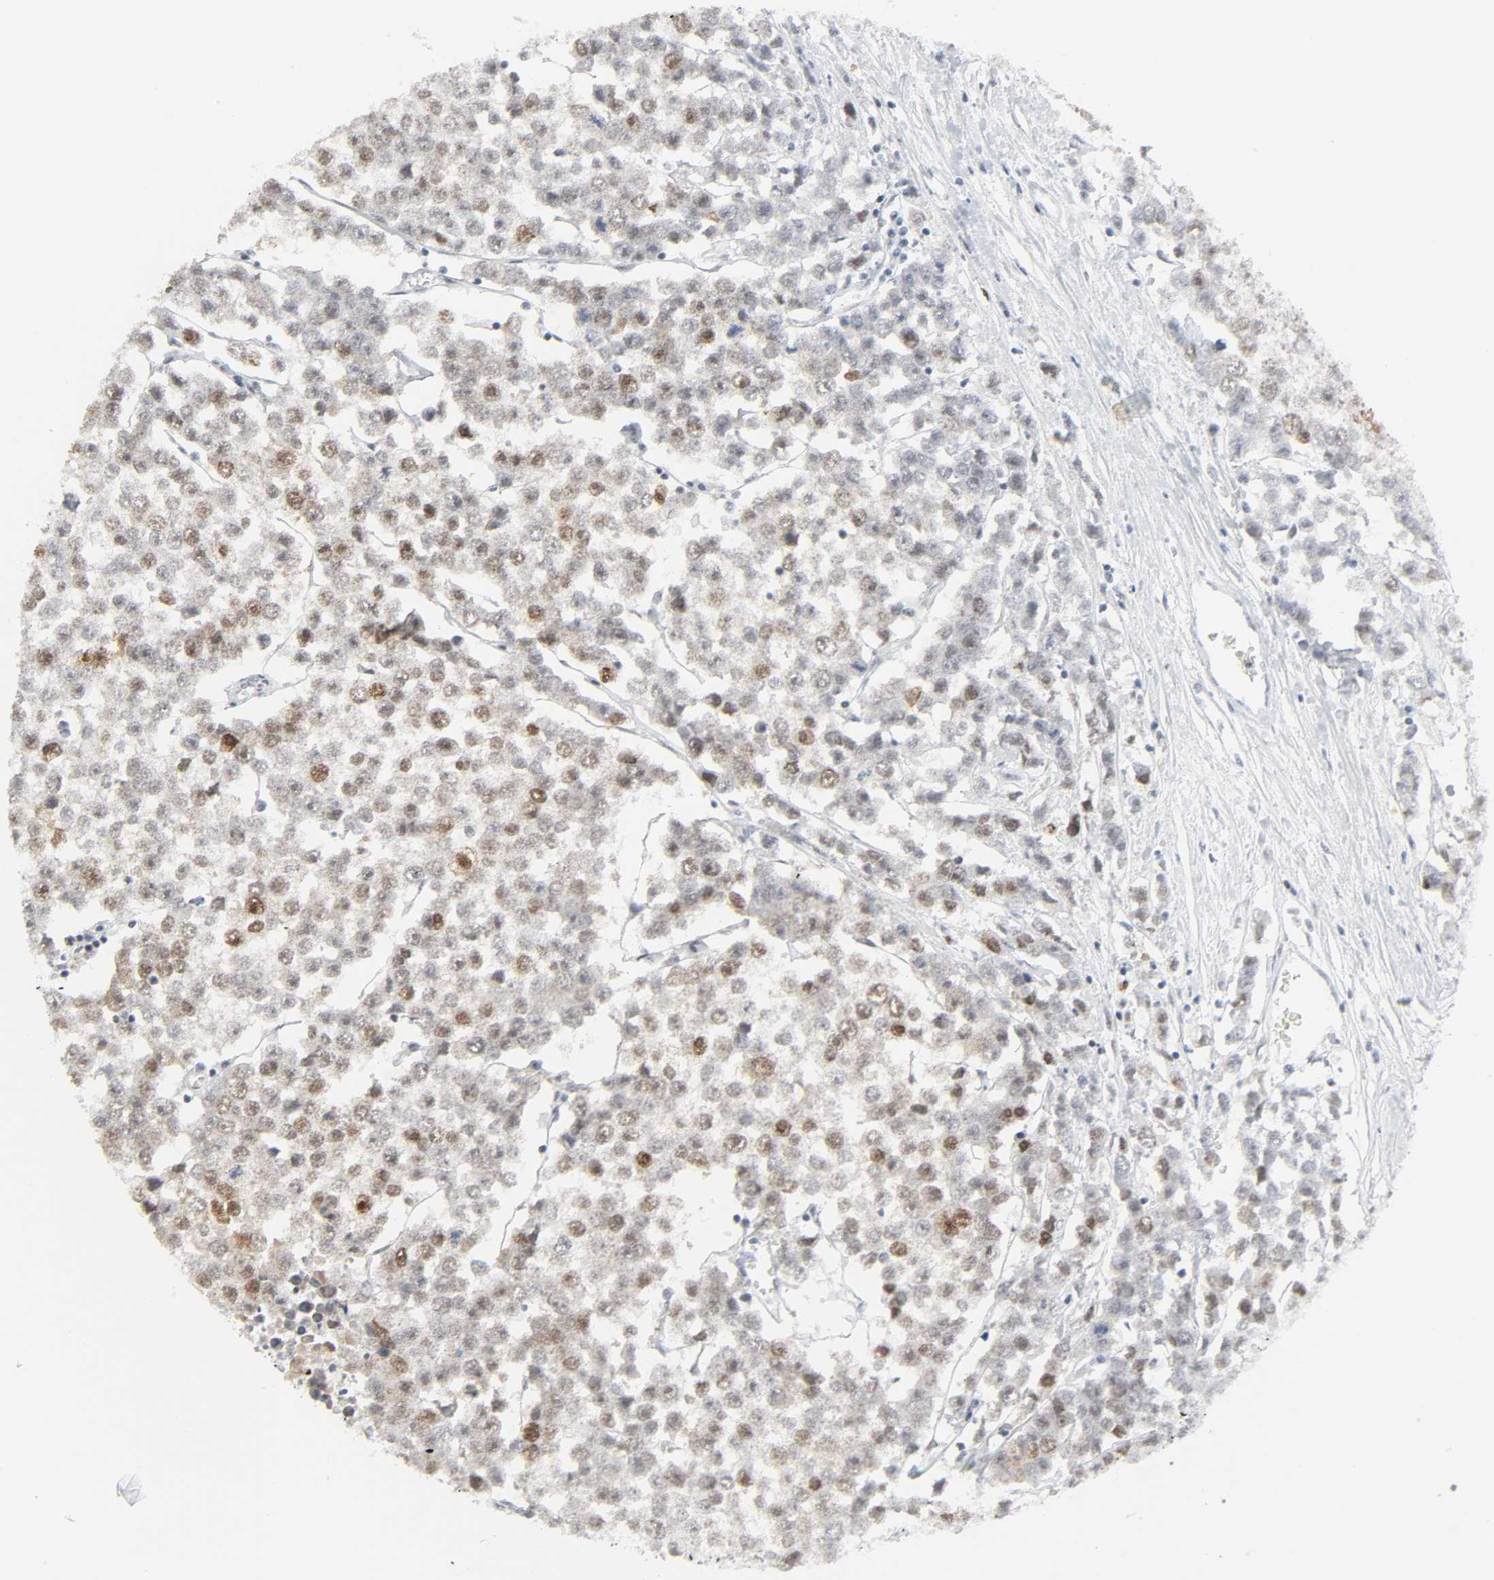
{"staining": {"intensity": "moderate", "quantity": "<25%", "location": "nuclear"}, "tissue": "testis cancer", "cell_type": "Tumor cells", "image_type": "cancer", "snomed": [{"axis": "morphology", "description": "Seminoma, NOS"}, {"axis": "morphology", "description": "Carcinoma, Embryonal, NOS"}, {"axis": "topography", "description": "Testis"}], "caption": "Human testis cancer stained with a brown dye demonstrates moderate nuclear positive positivity in about <25% of tumor cells.", "gene": "CDK7", "patient": {"sex": "male", "age": 52}}